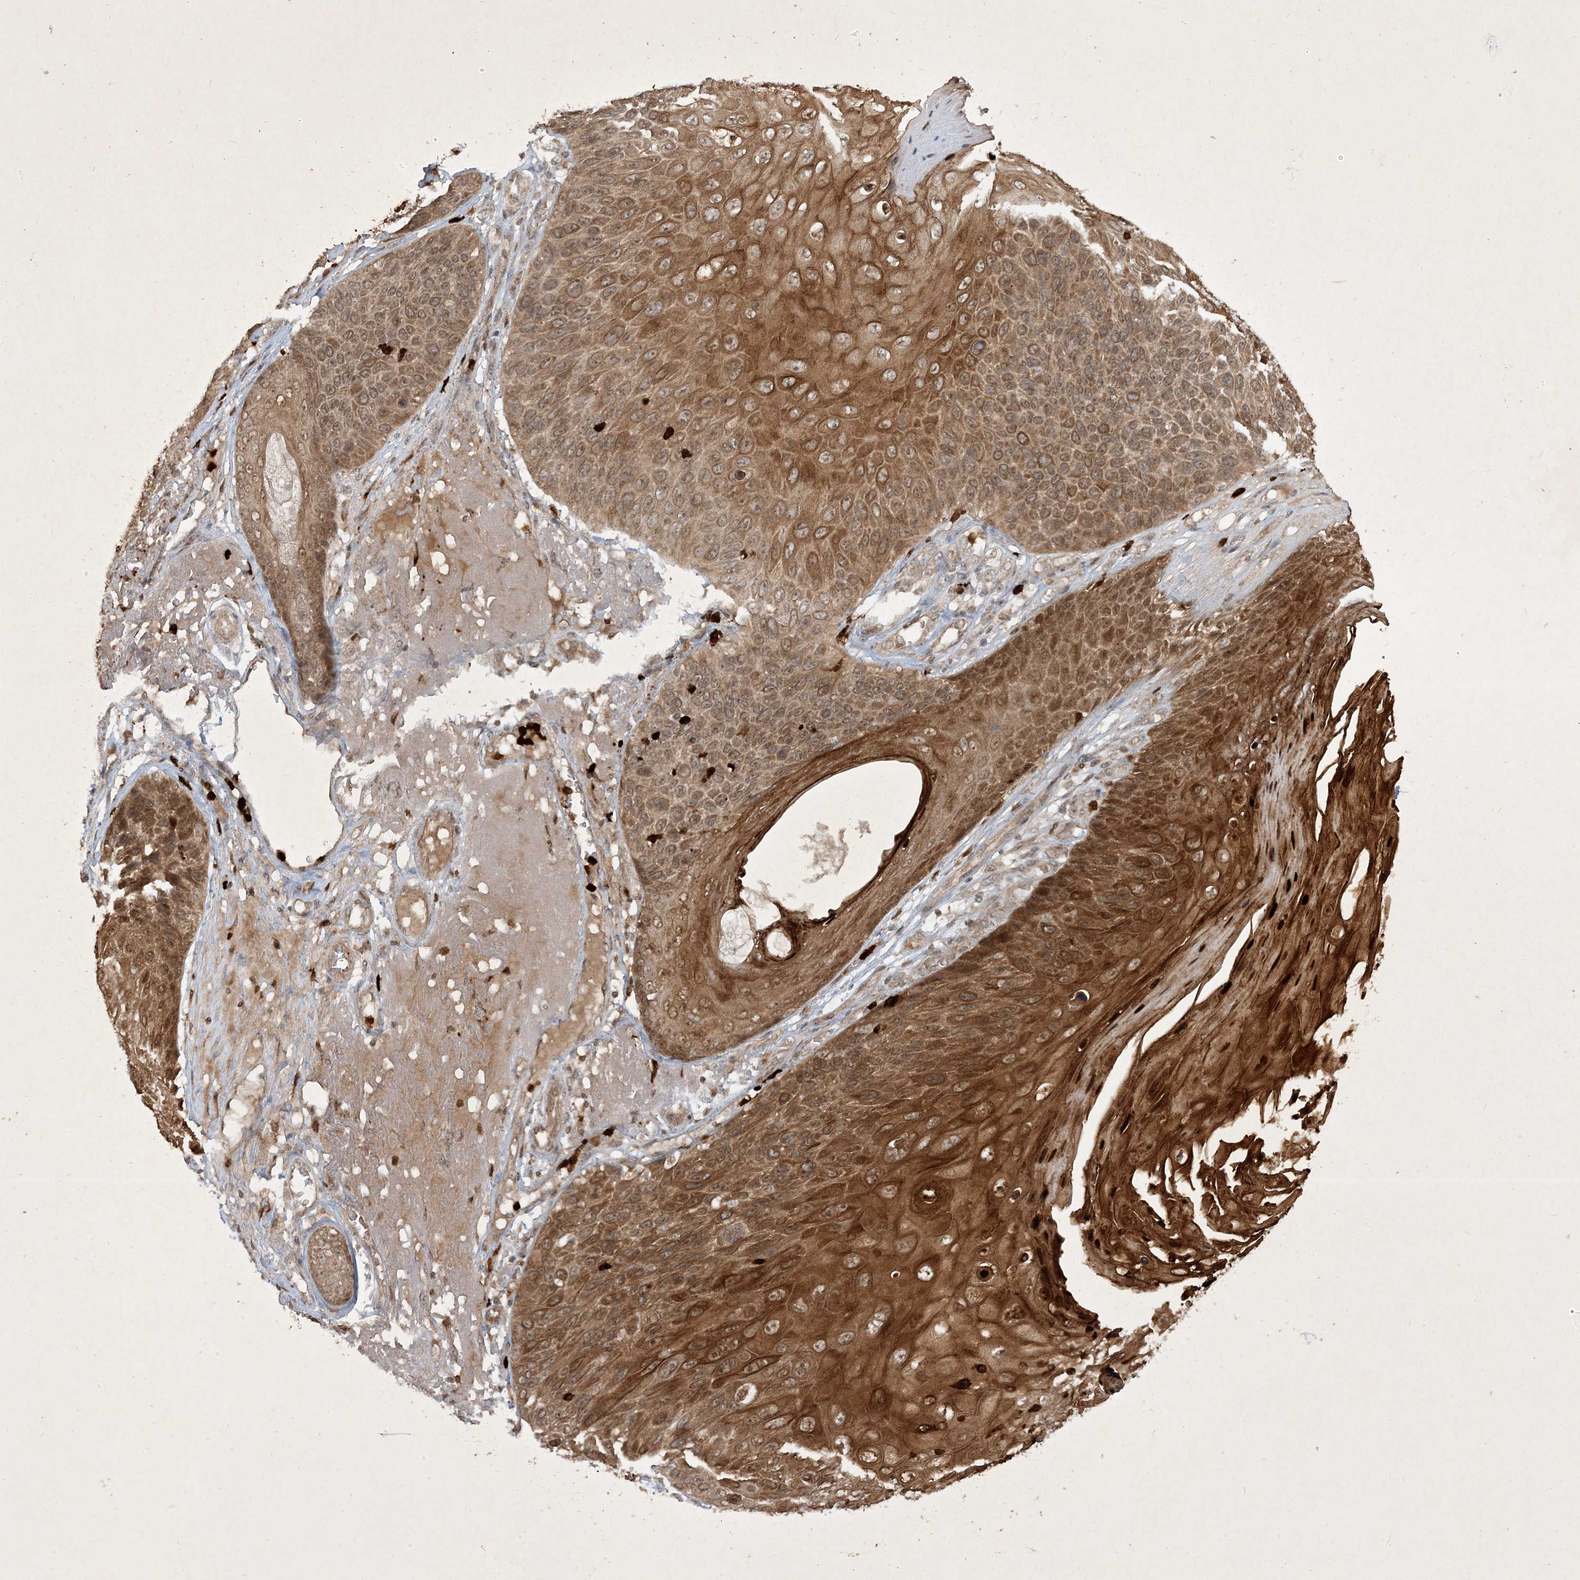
{"staining": {"intensity": "strong", "quantity": ">75%", "location": "cytoplasmic/membranous"}, "tissue": "skin cancer", "cell_type": "Tumor cells", "image_type": "cancer", "snomed": [{"axis": "morphology", "description": "Squamous cell carcinoma, NOS"}, {"axis": "topography", "description": "Skin"}], "caption": "Strong cytoplasmic/membranous positivity is appreciated in approximately >75% of tumor cells in skin squamous cell carcinoma.", "gene": "ZNF213", "patient": {"sex": "female", "age": 88}}